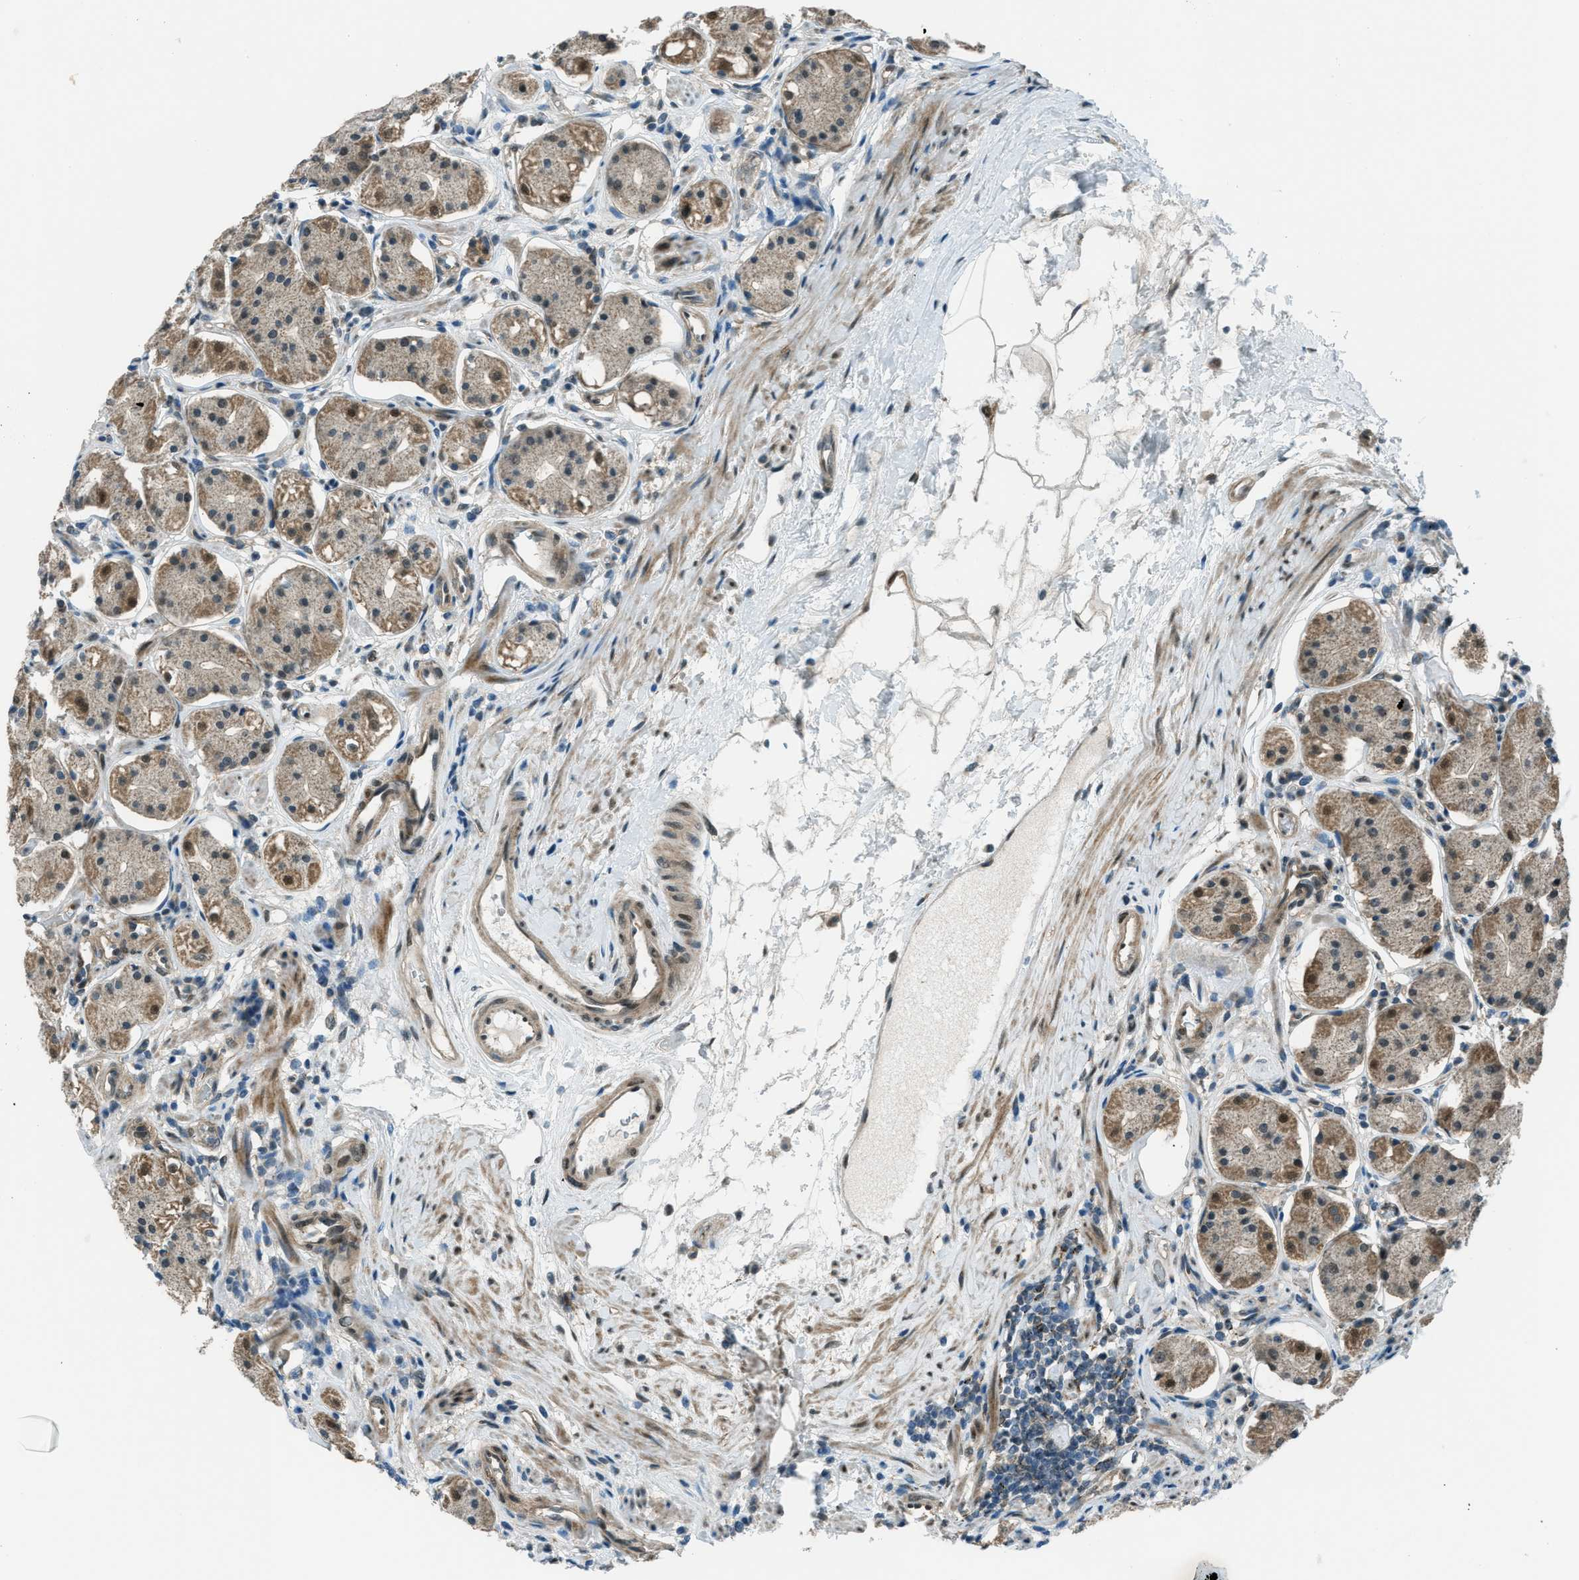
{"staining": {"intensity": "moderate", "quantity": "<25%", "location": "cytoplasmic/membranous"}, "tissue": "stomach", "cell_type": "Glandular cells", "image_type": "normal", "snomed": [{"axis": "morphology", "description": "Normal tissue, NOS"}, {"axis": "topography", "description": "Stomach"}, {"axis": "topography", "description": "Stomach, lower"}], "caption": "Immunohistochemical staining of unremarkable stomach demonstrates moderate cytoplasmic/membranous protein expression in about <25% of glandular cells.", "gene": "NPEPL1", "patient": {"sex": "female", "age": 56}}